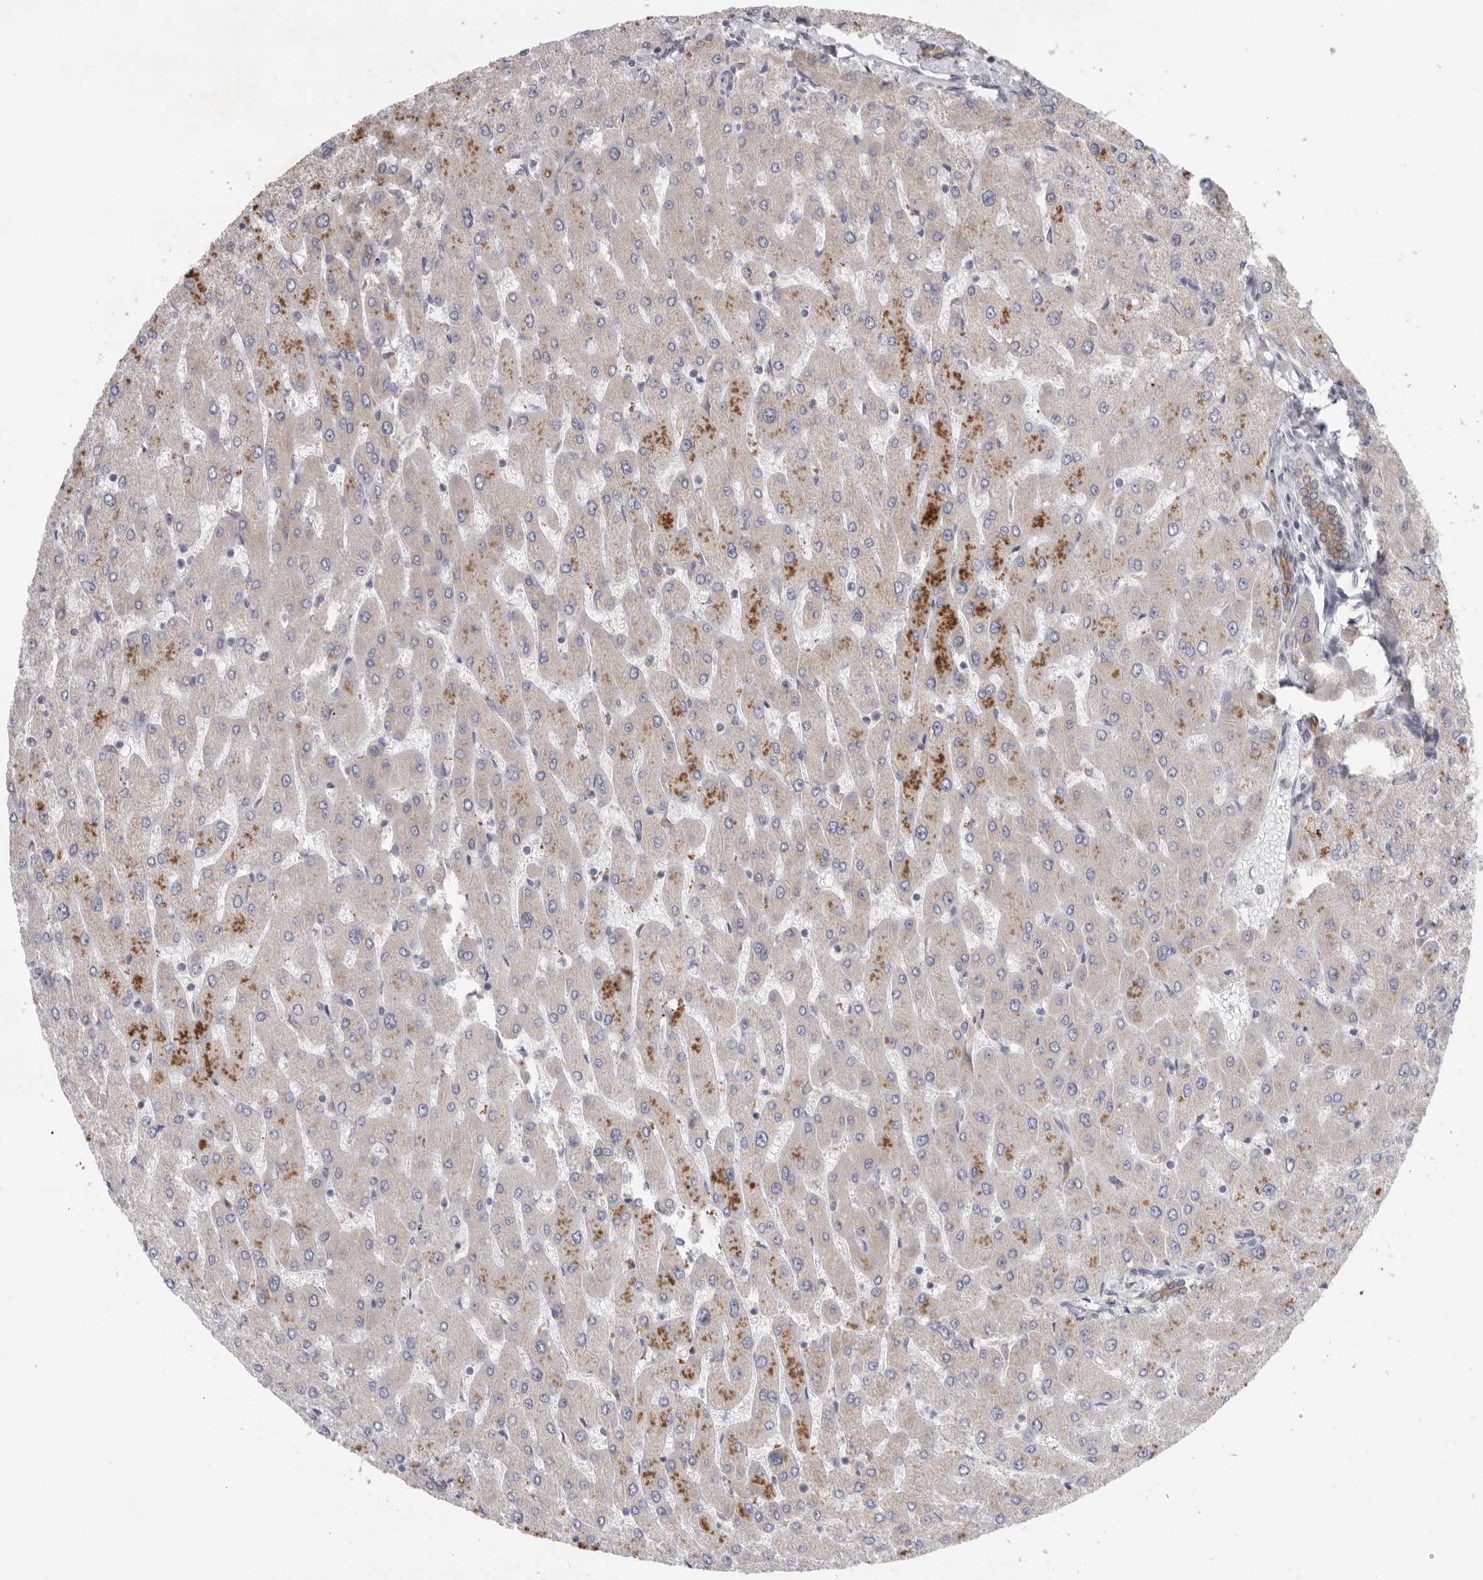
{"staining": {"intensity": "moderate", "quantity": ">75%", "location": "cytoplasmic/membranous"}, "tissue": "liver", "cell_type": "Cholangiocytes", "image_type": "normal", "snomed": [{"axis": "morphology", "description": "Normal tissue, NOS"}, {"axis": "topography", "description": "Liver"}], "caption": "Liver stained with DAB immunohistochemistry reveals medium levels of moderate cytoplasmic/membranous staining in about >75% of cholangiocytes. Using DAB (brown) and hematoxylin (blue) stains, captured at high magnification using brightfield microscopy.", "gene": "GANAB", "patient": {"sex": "male", "age": 55}}